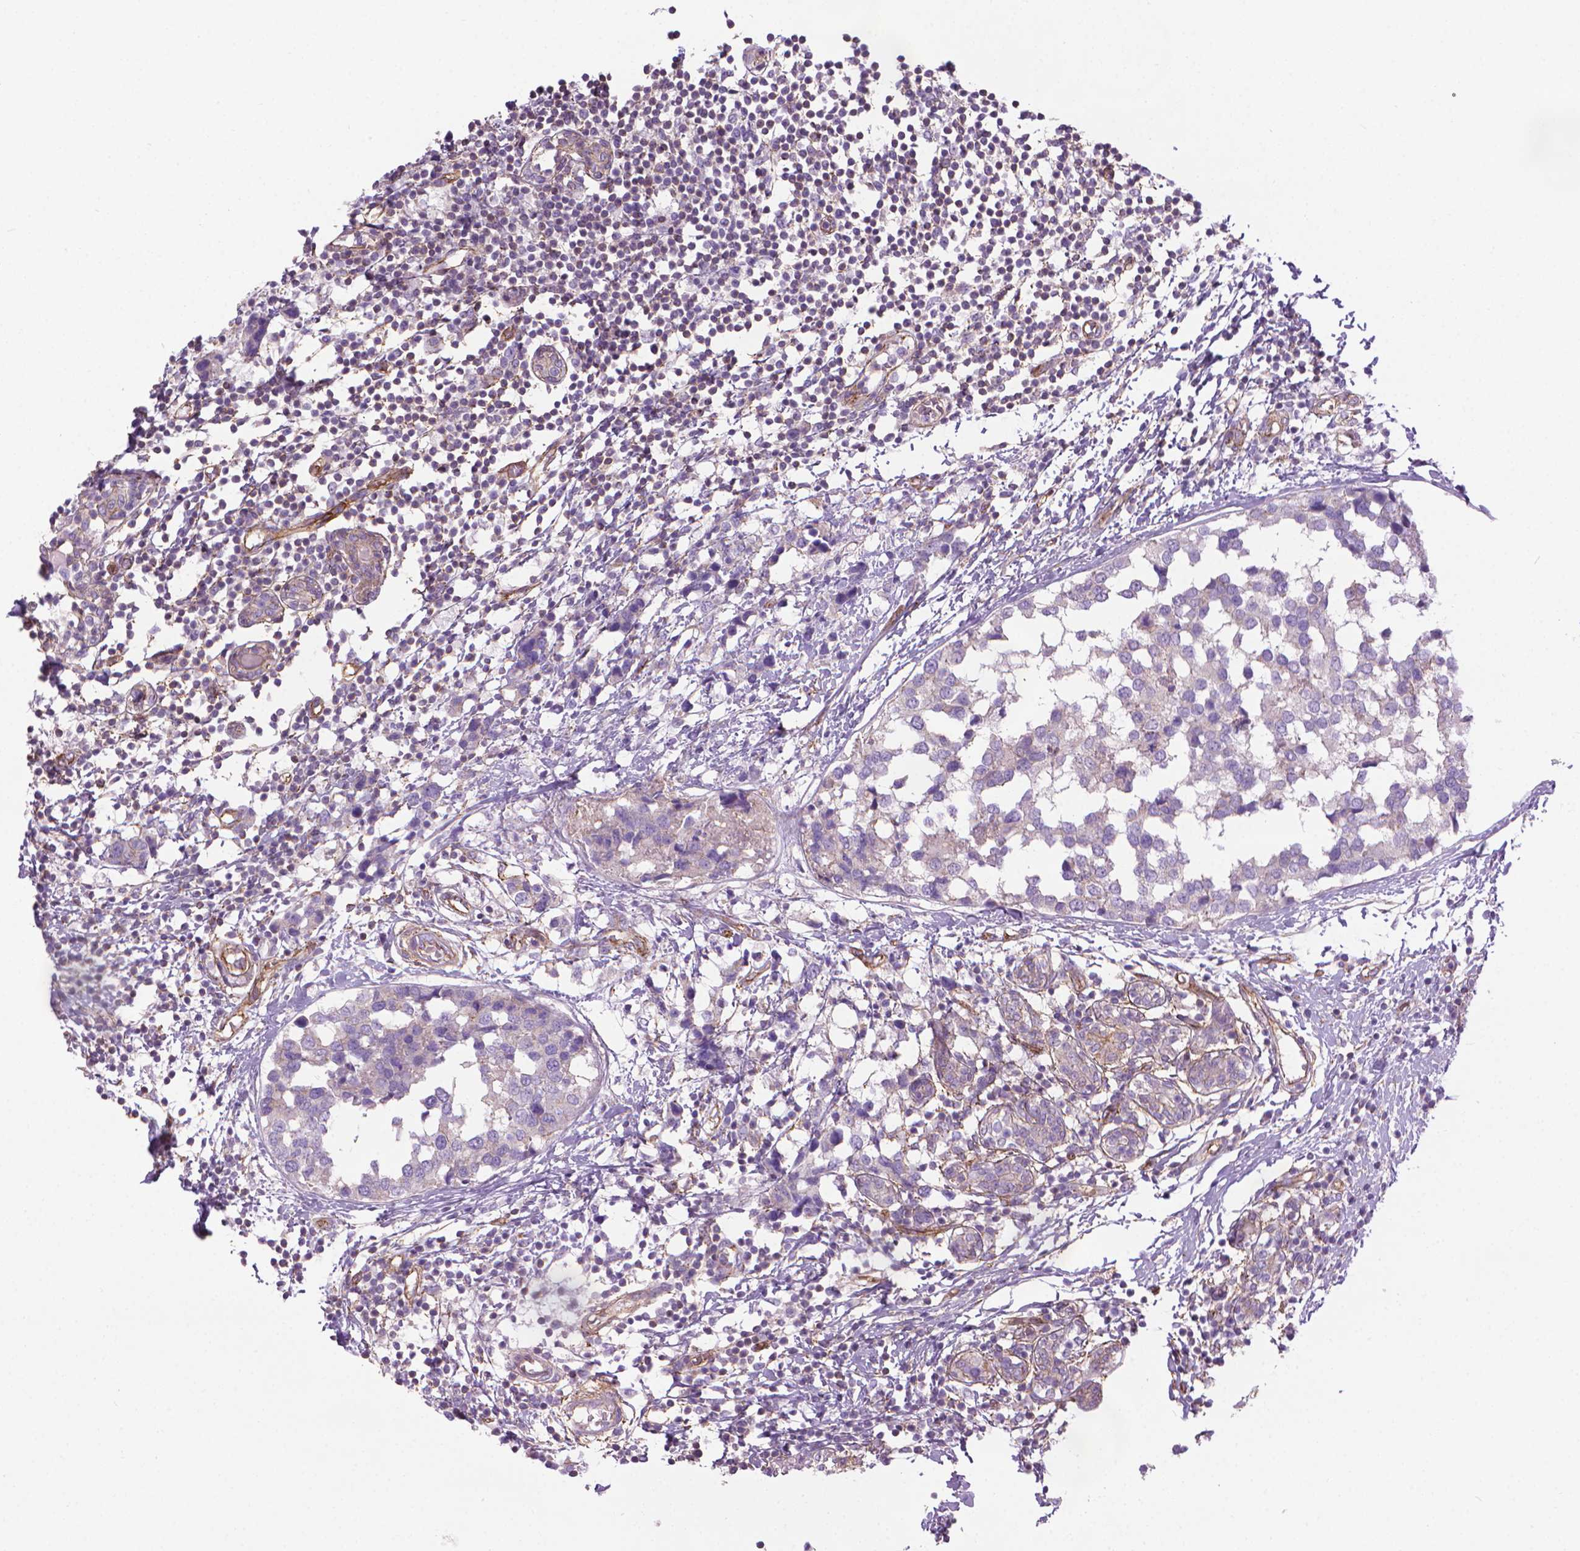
{"staining": {"intensity": "negative", "quantity": "none", "location": "none"}, "tissue": "breast cancer", "cell_type": "Tumor cells", "image_type": "cancer", "snomed": [{"axis": "morphology", "description": "Lobular carcinoma"}, {"axis": "topography", "description": "Breast"}], "caption": "Micrograph shows no significant protein positivity in tumor cells of breast cancer.", "gene": "TENT5A", "patient": {"sex": "female", "age": 59}}